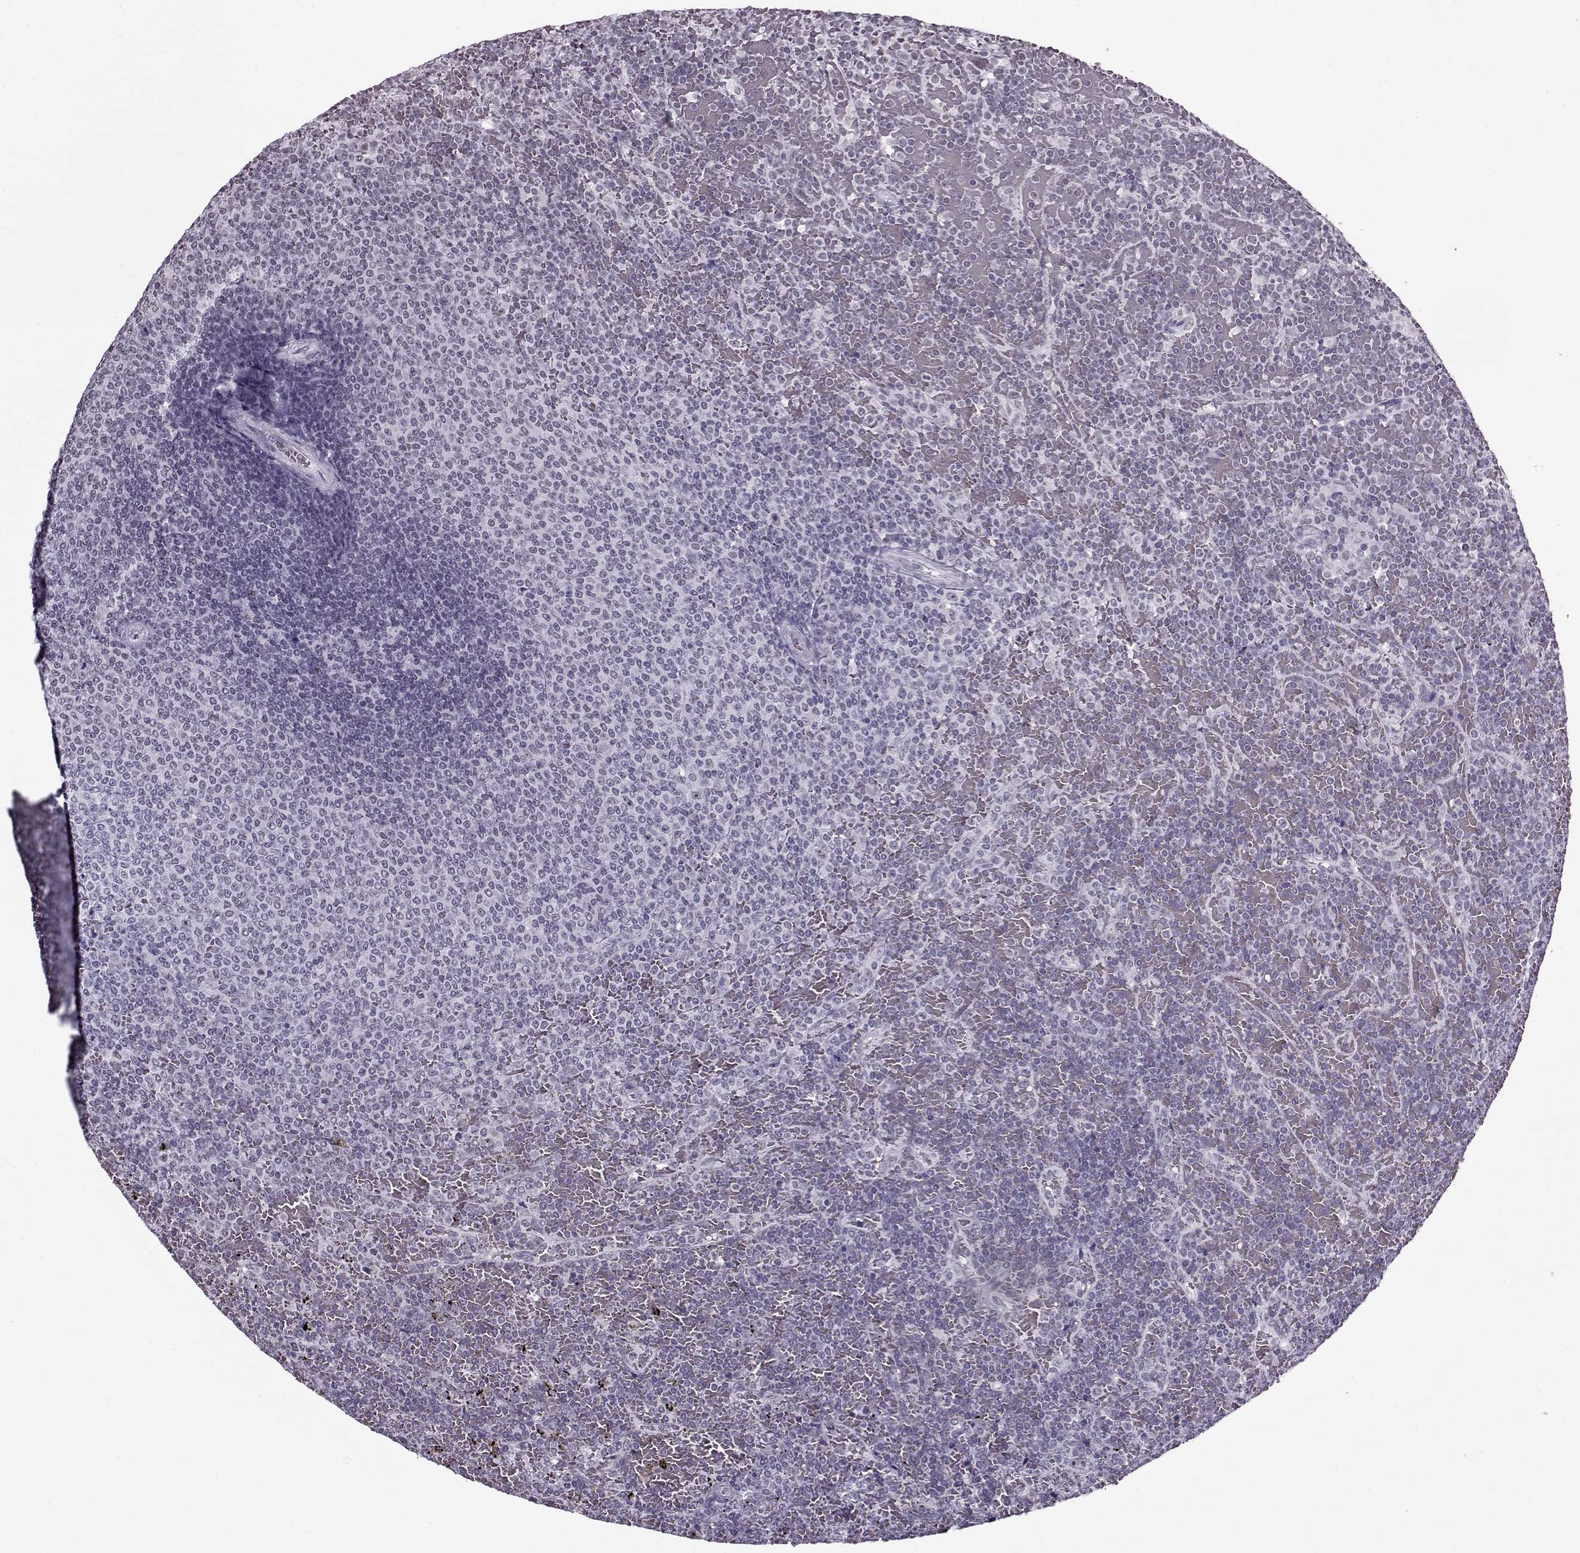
{"staining": {"intensity": "negative", "quantity": "none", "location": "none"}, "tissue": "lymphoma", "cell_type": "Tumor cells", "image_type": "cancer", "snomed": [{"axis": "morphology", "description": "Malignant lymphoma, non-Hodgkin's type, Low grade"}, {"axis": "topography", "description": "Spleen"}], "caption": "Lymphoma stained for a protein using immunohistochemistry reveals no staining tumor cells.", "gene": "PRMT8", "patient": {"sex": "female", "age": 77}}